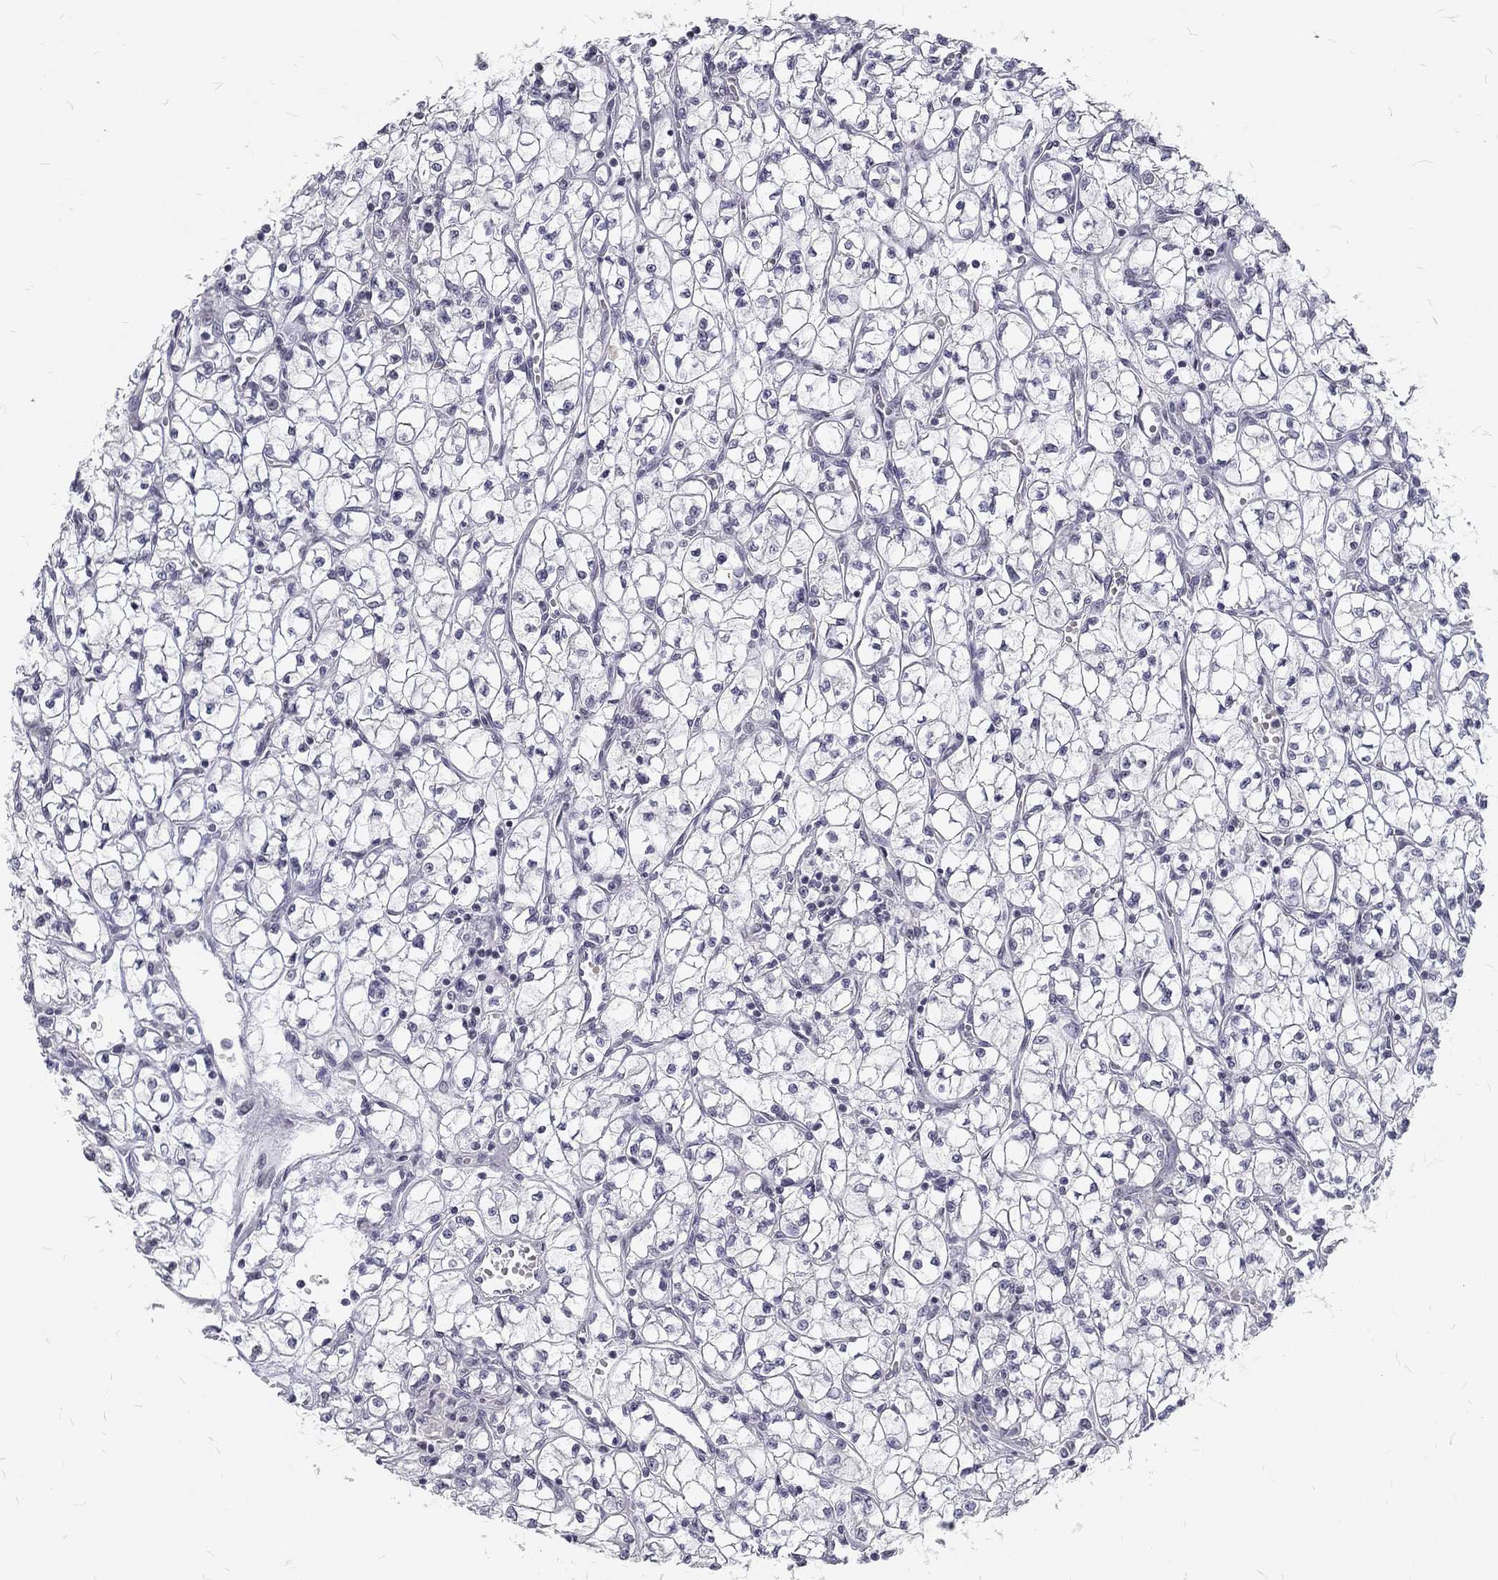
{"staining": {"intensity": "negative", "quantity": "none", "location": "none"}, "tissue": "renal cancer", "cell_type": "Tumor cells", "image_type": "cancer", "snomed": [{"axis": "morphology", "description": "Adenocarcinoma, NOS"}, {"axis": "topography", "description": "Kidney"}], "caption": "Tumor cells are negative for brown protein staining in adenocarcinoma (renal). (DAB IHC, high magnification).", "gene": "SNORC", "patient": {"sex": "female", "age": 64}}